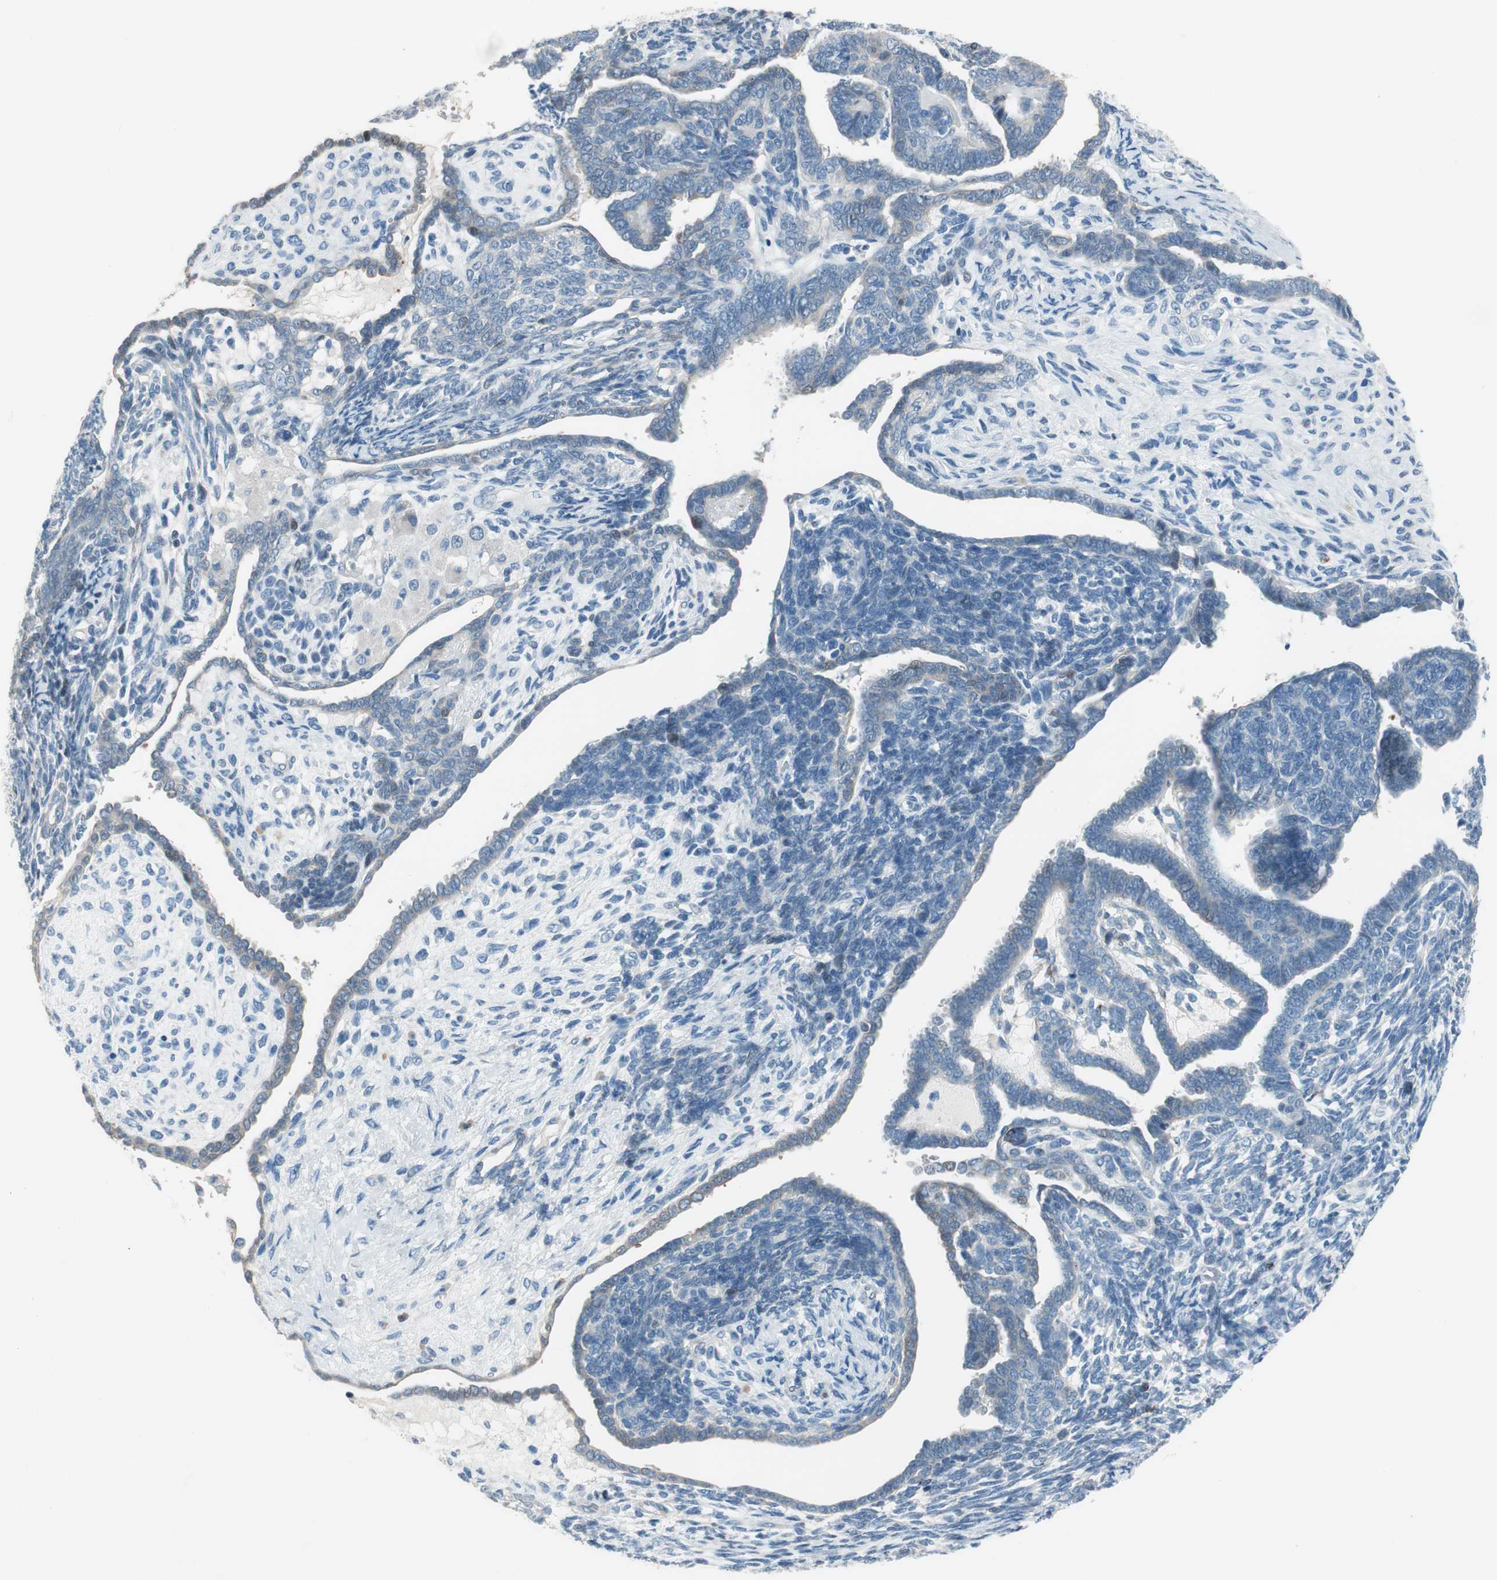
{"staining": {"intensity": "negative", "quantity": "none", "location": "none"}, "tissue": "endometrial cancer", "cell_type": "Tumor cells", "image_type": "cancer", "snomed": [{"axis": "morphology", "description": "Neoplasm, malignant, NOS"}, {"axis": "topography", "description": "Endometrium"}], "caption": "DAB immunohistochemical staining of endometrial cancer exhibits no significant positivity in tumor cells.", "gene": "PRRG4", "patient": {"sex": "female", "age": 74}}